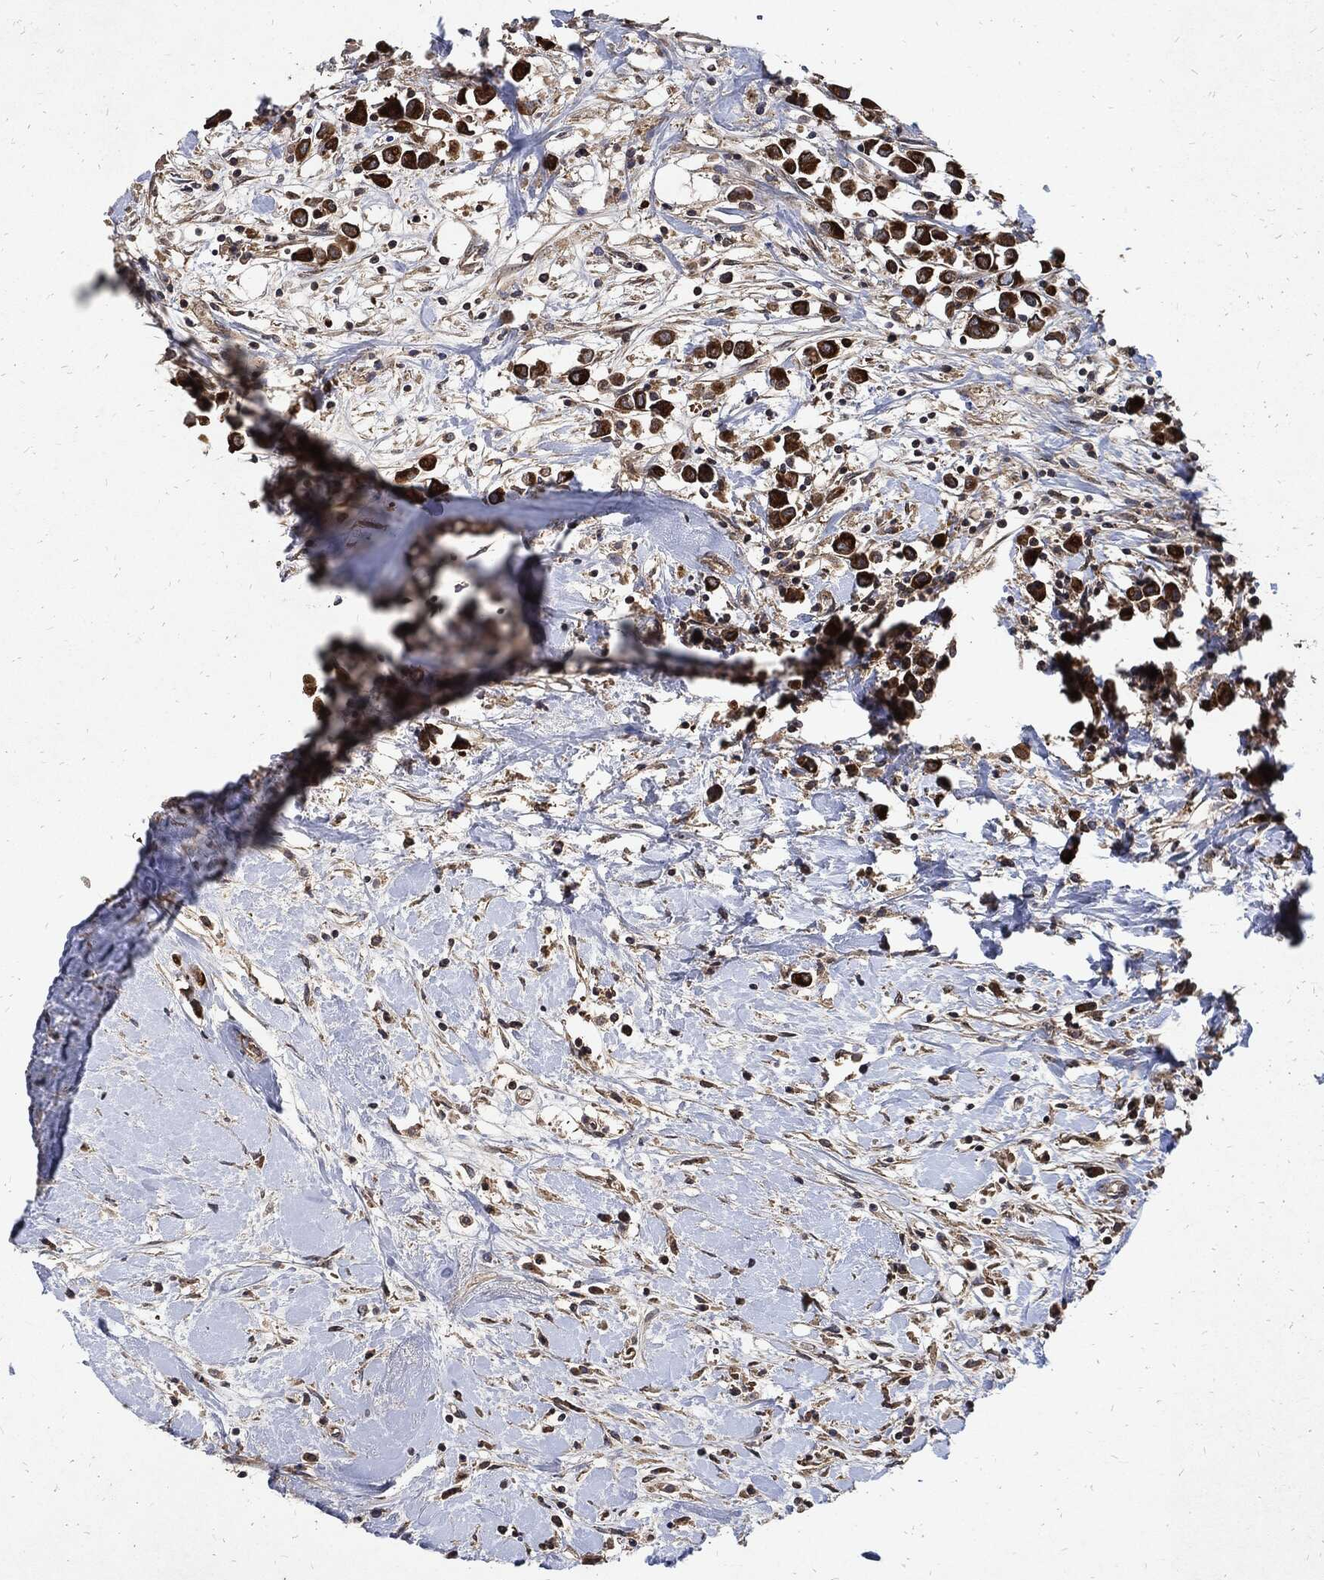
{"staining": {"intensity": "strong", "quantity": ">75%", "location": "cytoplasmic/membranous"}, "tissue": "breast cancer", "cell_type": "Tumor cells", "image_type": "cancer", "snomed": [{"axis": "morphology", "description": "Duct carcinoma"}, {"axis": "topography", "description": "Breast"}], "caption": "Immunohistochemistry histopathology image of breast cancer (invasive ductal carcinoma) stained for a protein (brown), which displays high levels of strong cytoplasmic/membranous positivity in about >75% of tumor cells.", "gene": "DCTN1", "patient": {"sex": "female", "age": 61}}